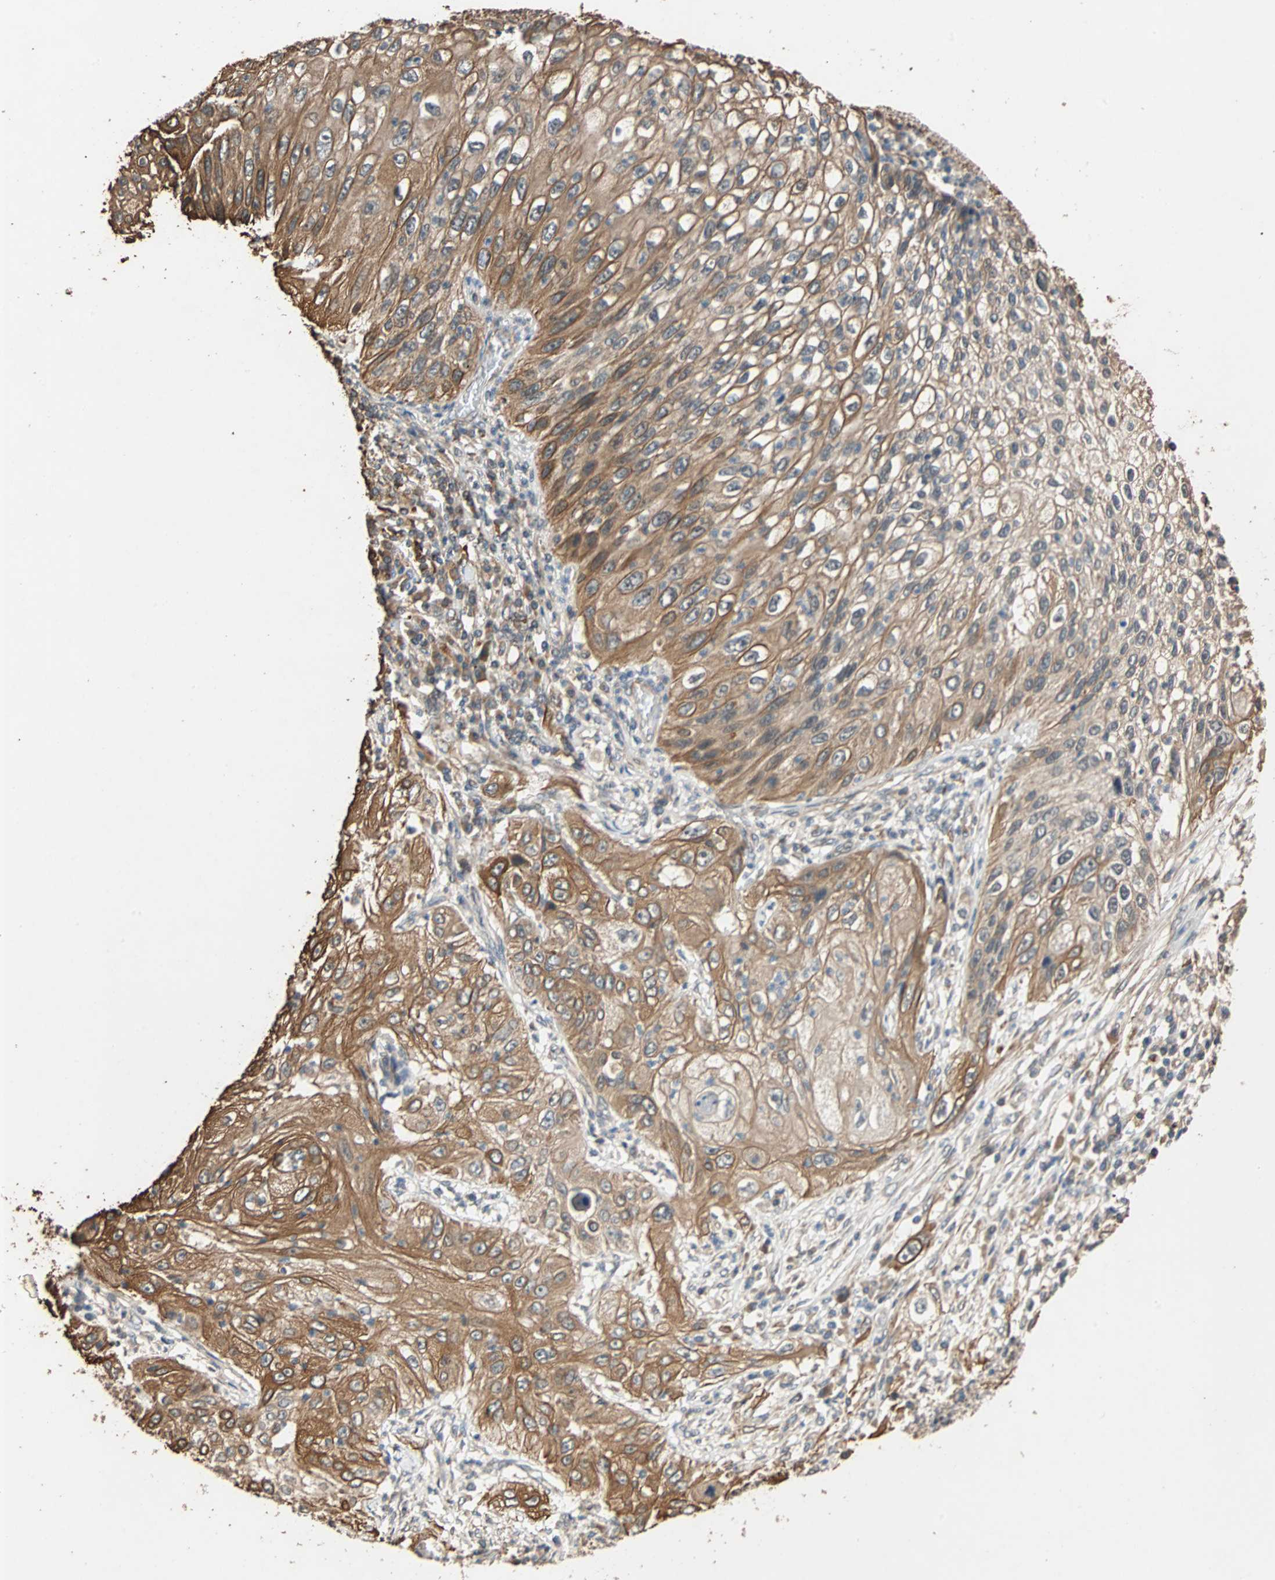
{"staining": {"intensity": "moderate", "quantity": ">75%", "location": "cytoplasmic/membranous"}, "tissue": "lung cancer", "cell_type": "Tumor cells", "image_type": "cancer", "snomed": [{"axis": "morphology", "description": "Inflammation, NOS"}, {"axis": "morphology", "description": "Squamous cell carcinoma, NOS"}, {"axis": "topography", "description": "Lymph node"}, {"axis": "topography", "description": "Soft tissue"}, {"axis": "topography", "description": "Lung"}], "caption": "Lung cancer (squamous cell carcinoma) stained with IHC shows moderate cytoplasmic/membranous expression in about >75% of tumor cells.", "gene": "CDC5L", "patient": {"sex": "male", "age": 66}}